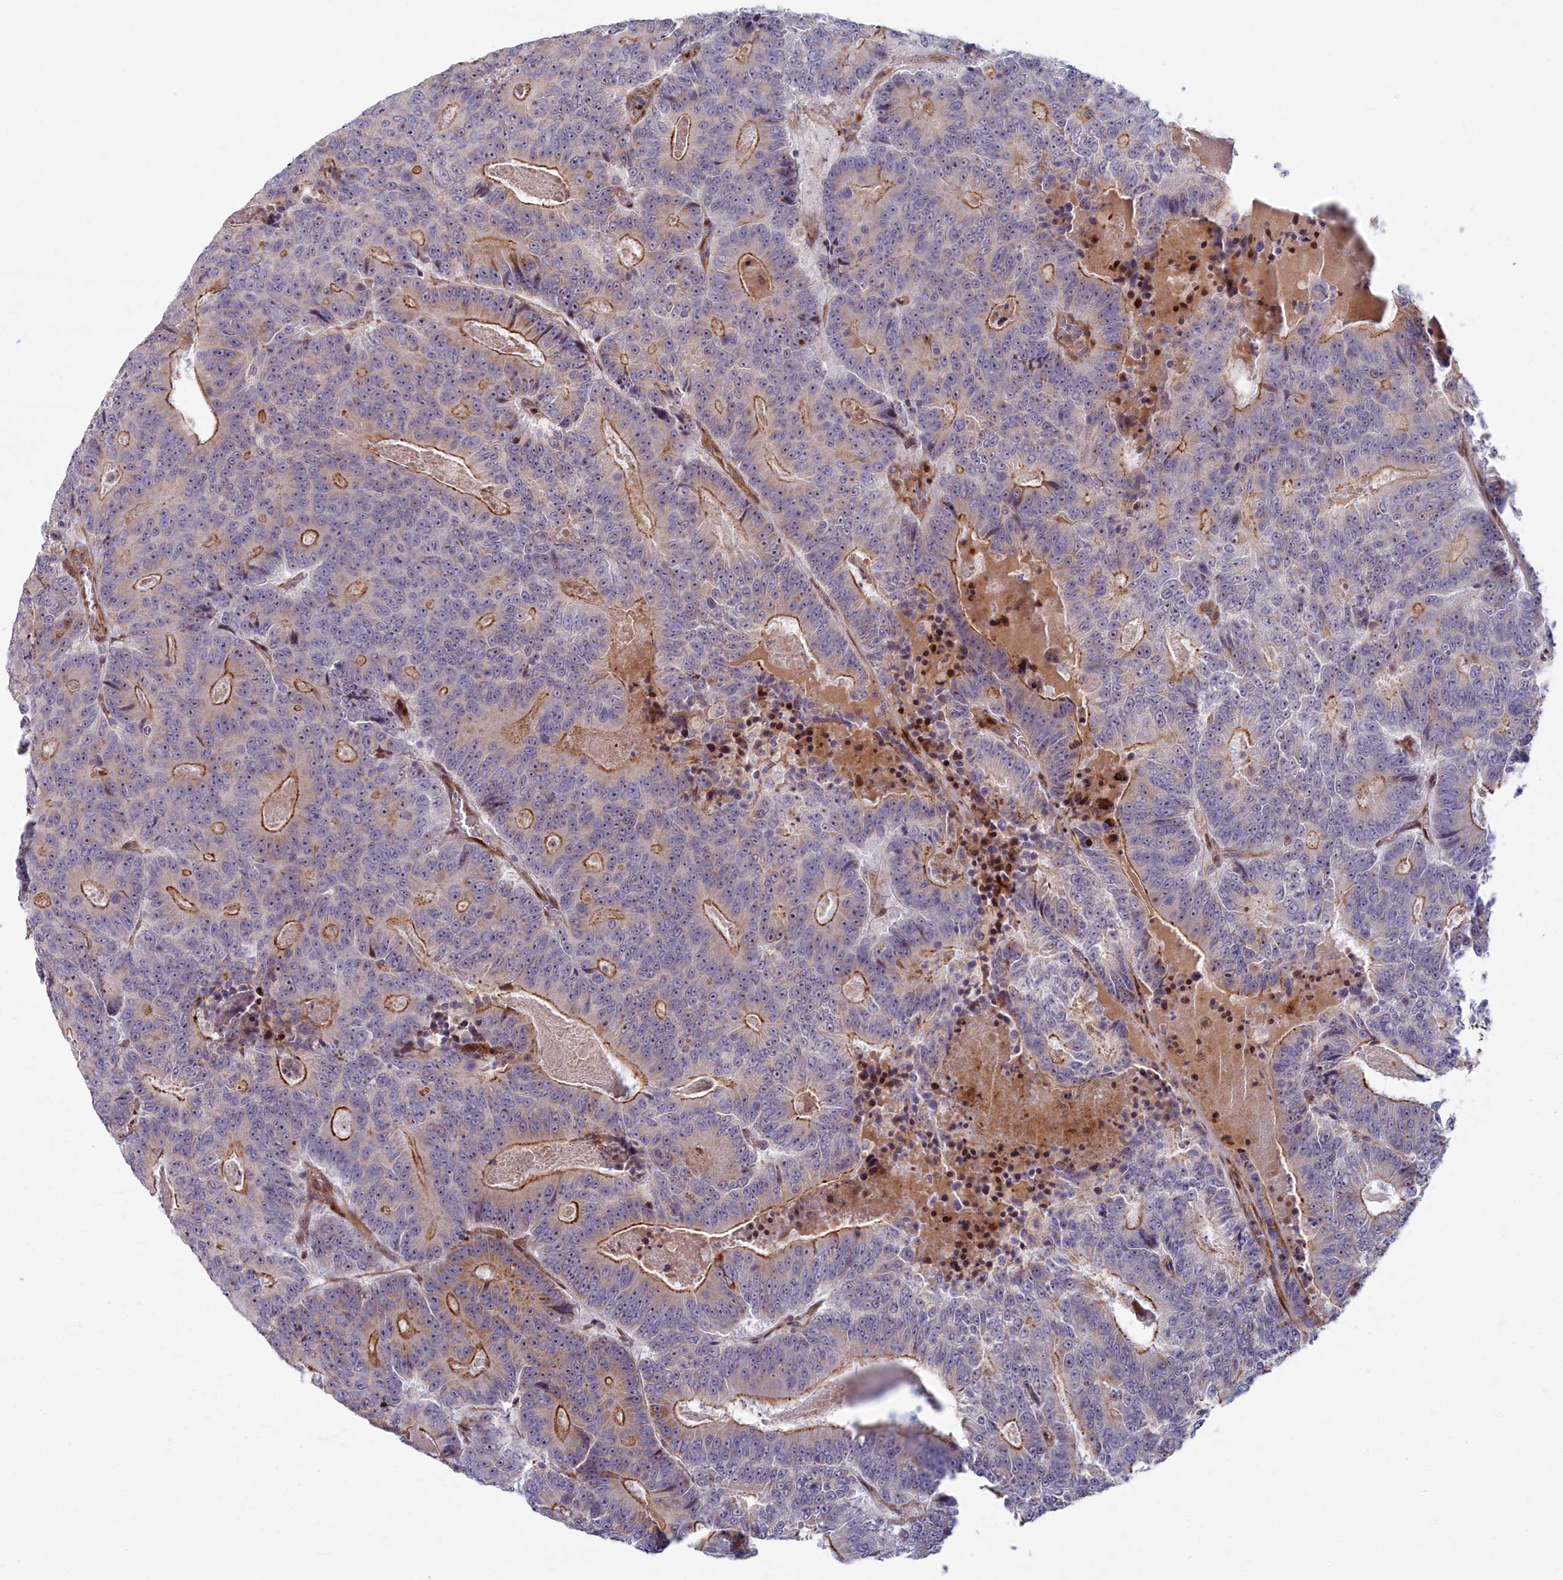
{"staining": {"intensity": "moderate", "quantity": "25%-75%", "location": "cytoplasmic/membranous"}, "tissue": "colorectal cancer", "cell_type": "Tumor cells", "image_type": "cancer", "snomed": [{"axis": "morphology", "description": "Adenocarcinoma, NOS"}, {"axis": "topography", "description": "Colon"}], "caption": "A brown stain highlights moderate cytoplasmic/membranous staining of a protein in human adenocarcinoma (colorectal) tumor cells.", "gene": "C15orf40", "patient": {"sex": "male", "age": 83}}